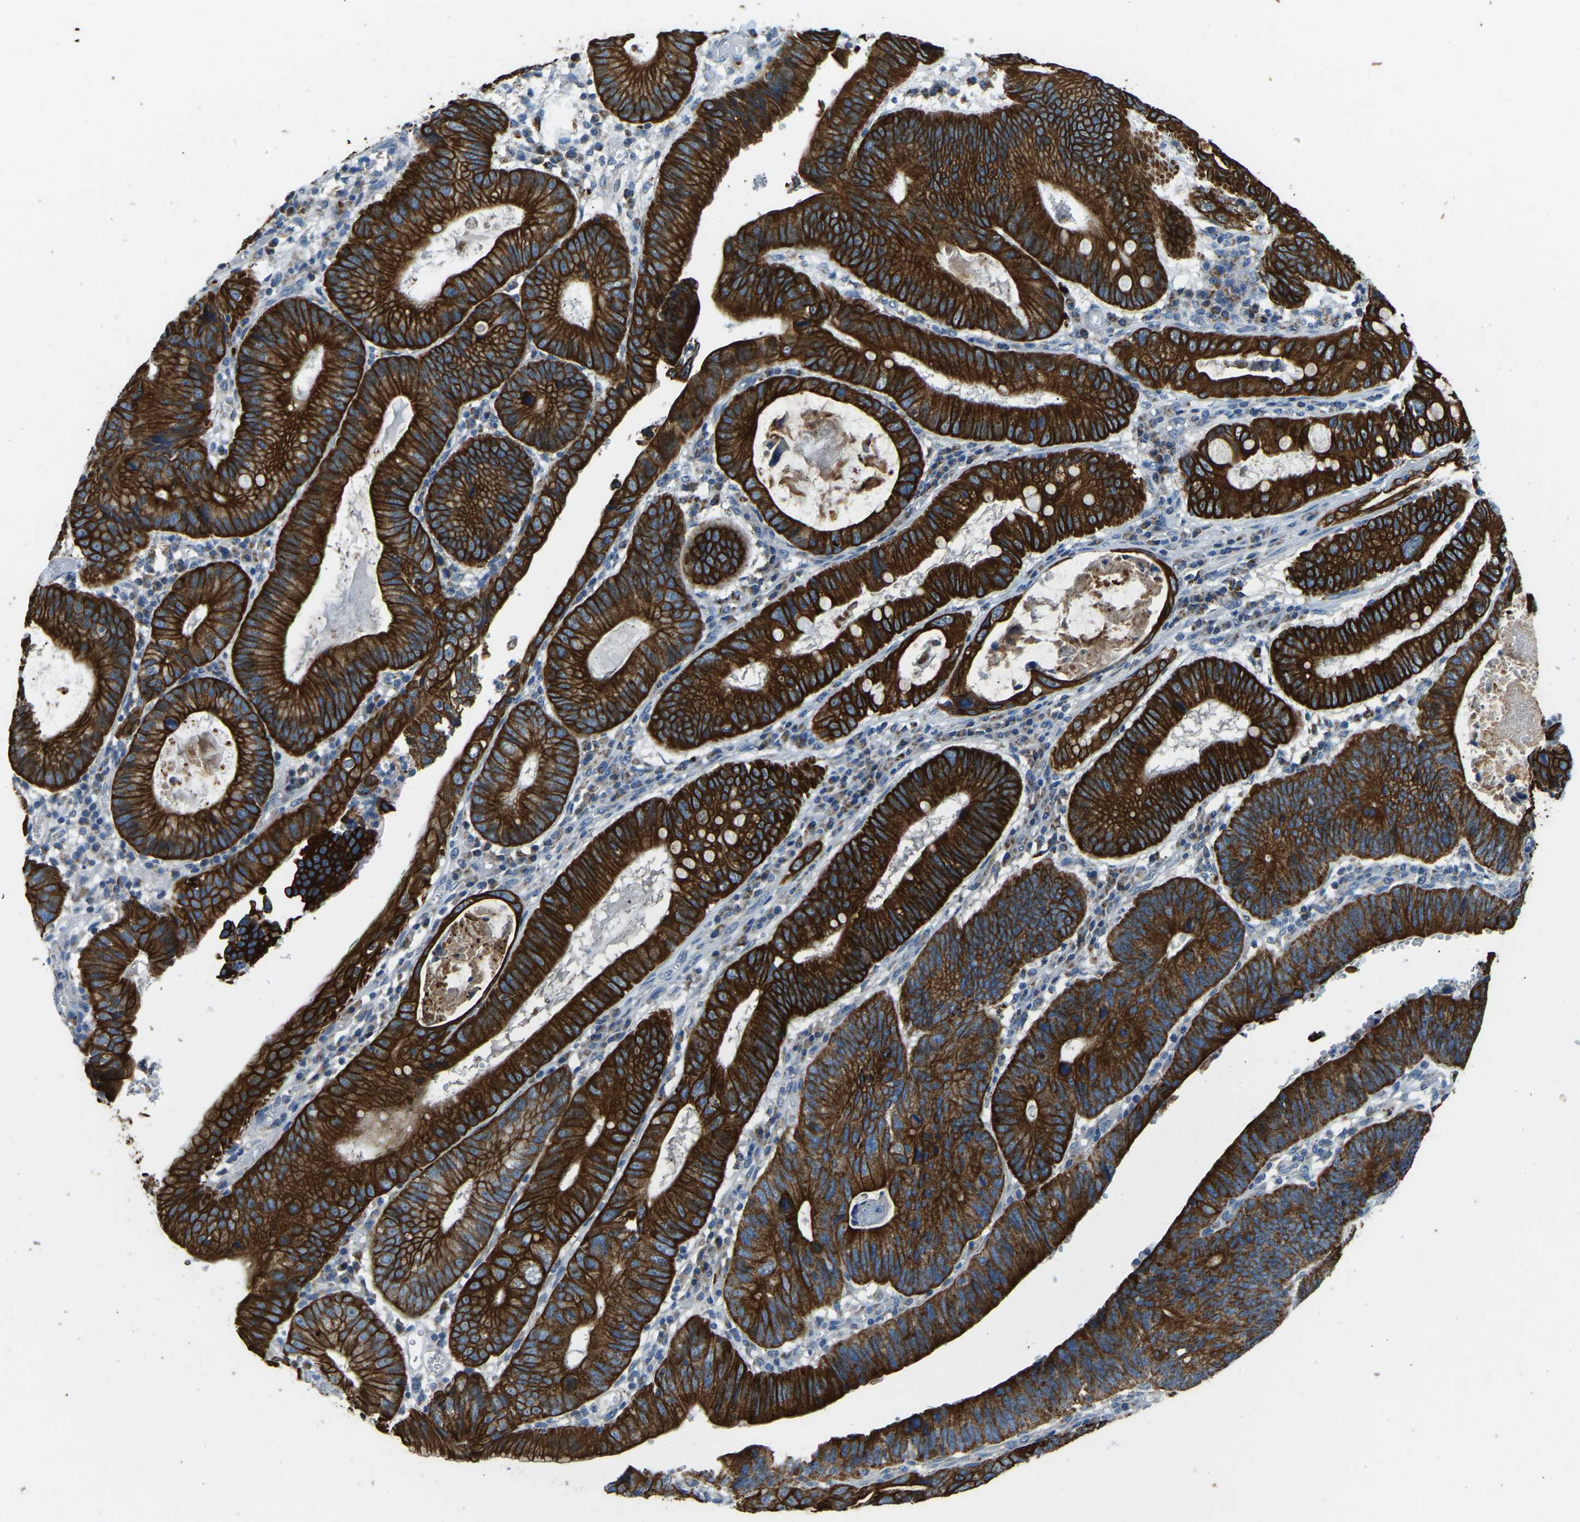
{"staining": {"intensity": "strong", "quantity": ">75%", "location": "cytoplasmic/membranous"}, "tissue": "stomach cancer", "cell_type": "Tumor cells", "image_type": "cancer", "snomed": [{"axis": "morphology", "description": "Adenocarcinoma, NOS"}, {"axis": "topography", "description": "Stomach"}], "caption": "Brown immunohistochemical staining in stomach cancer exhibits strong cytoplasmic/membranous expression in about >75% of tumor cells.", "gene": "ZNF200", "patient": {"sex": "male", "age": 59}}